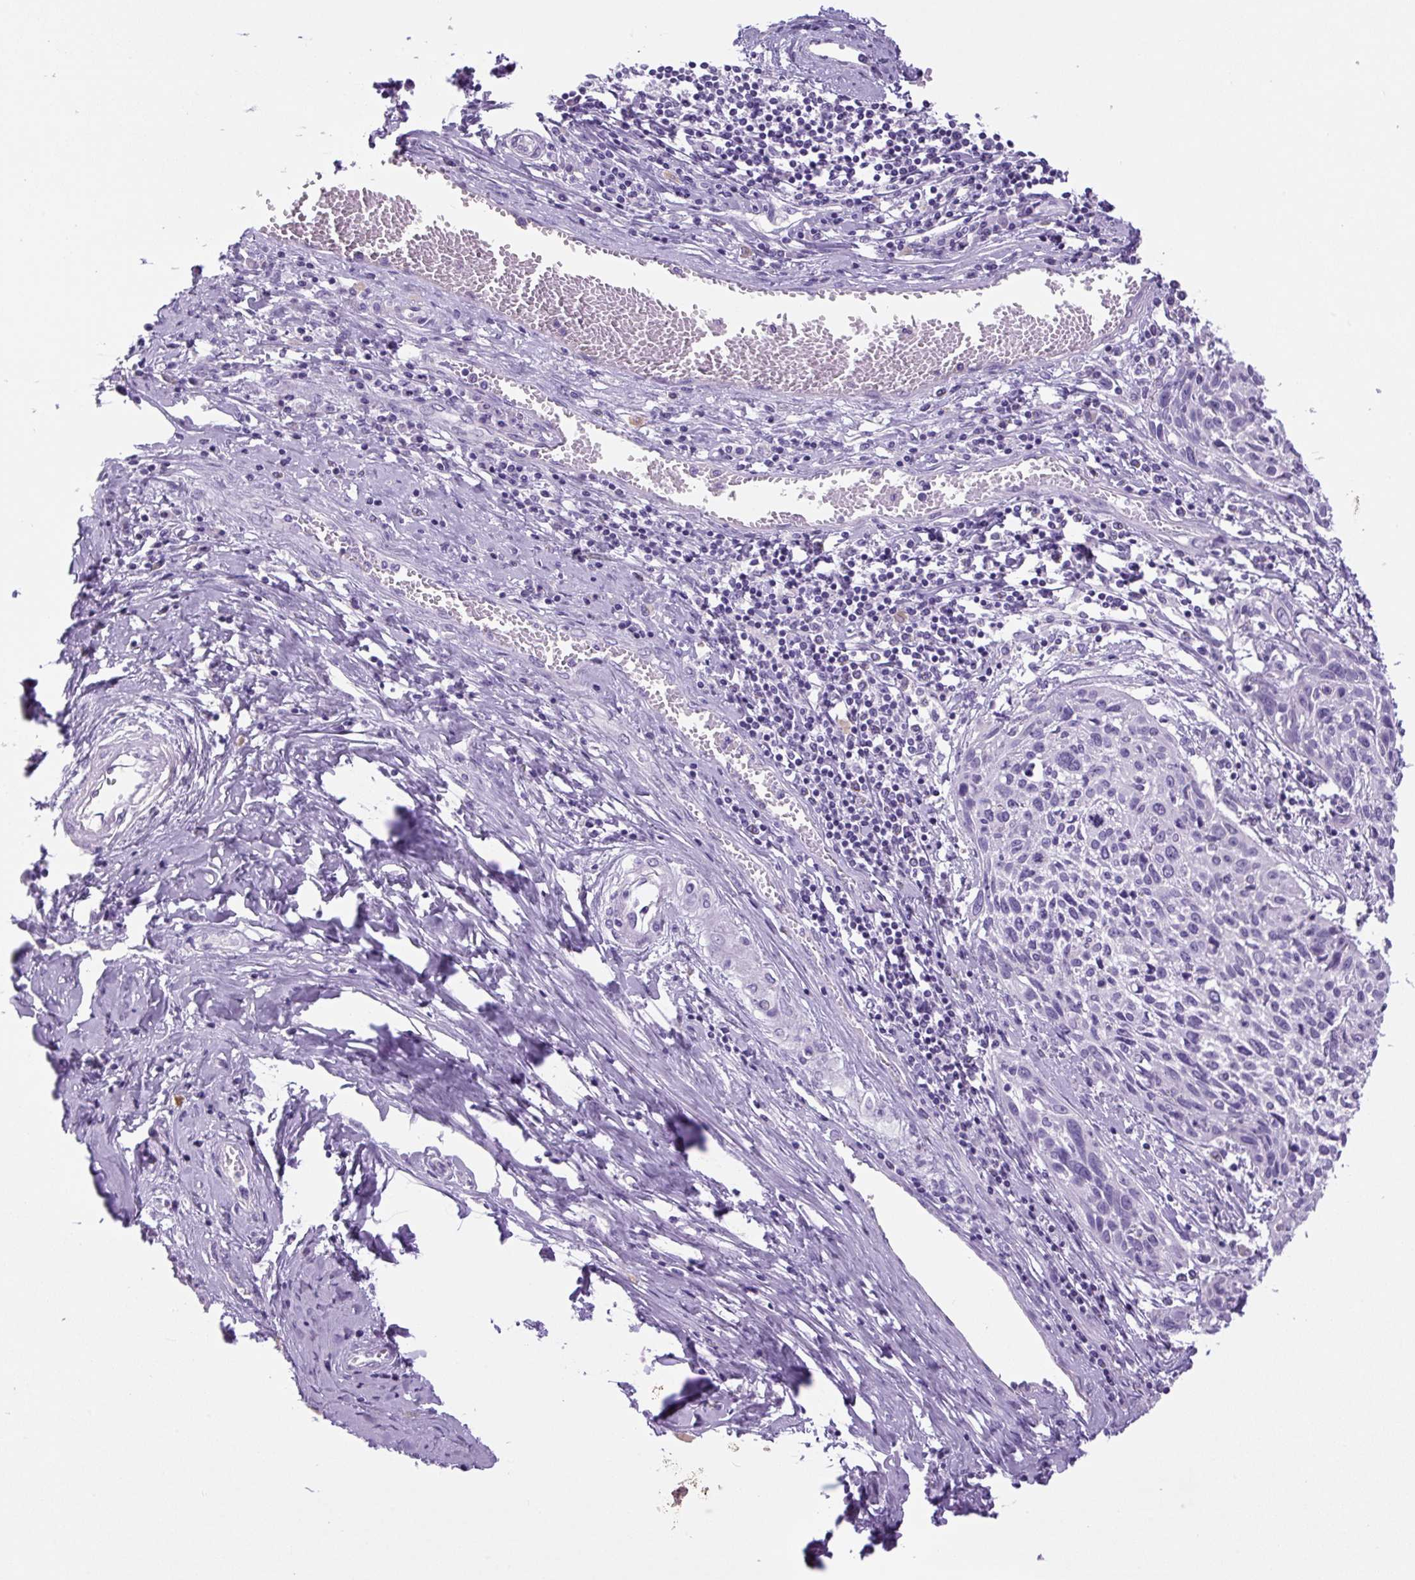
{"staining": {"intensity": "negative", "quantity": "none", "location": "none"}, "tissue": "cervical cancer", "cell_type": "Tumor cells", "image_type": "cancer", "snomed": [{"axis": "morphology", "description": "Squamous cell carcinoma, NOS"}, {"axis": "topography", "description": "Cervix"}], "caption": "Immunohistochemistry histopathology image of neoplastic tissue: cervical squamous cell carcinoma stained with DAB reveals no significant protein staining in tumor cells.", "gene": "PRRT1", "patient": {"sex": "female", "age": 51}}